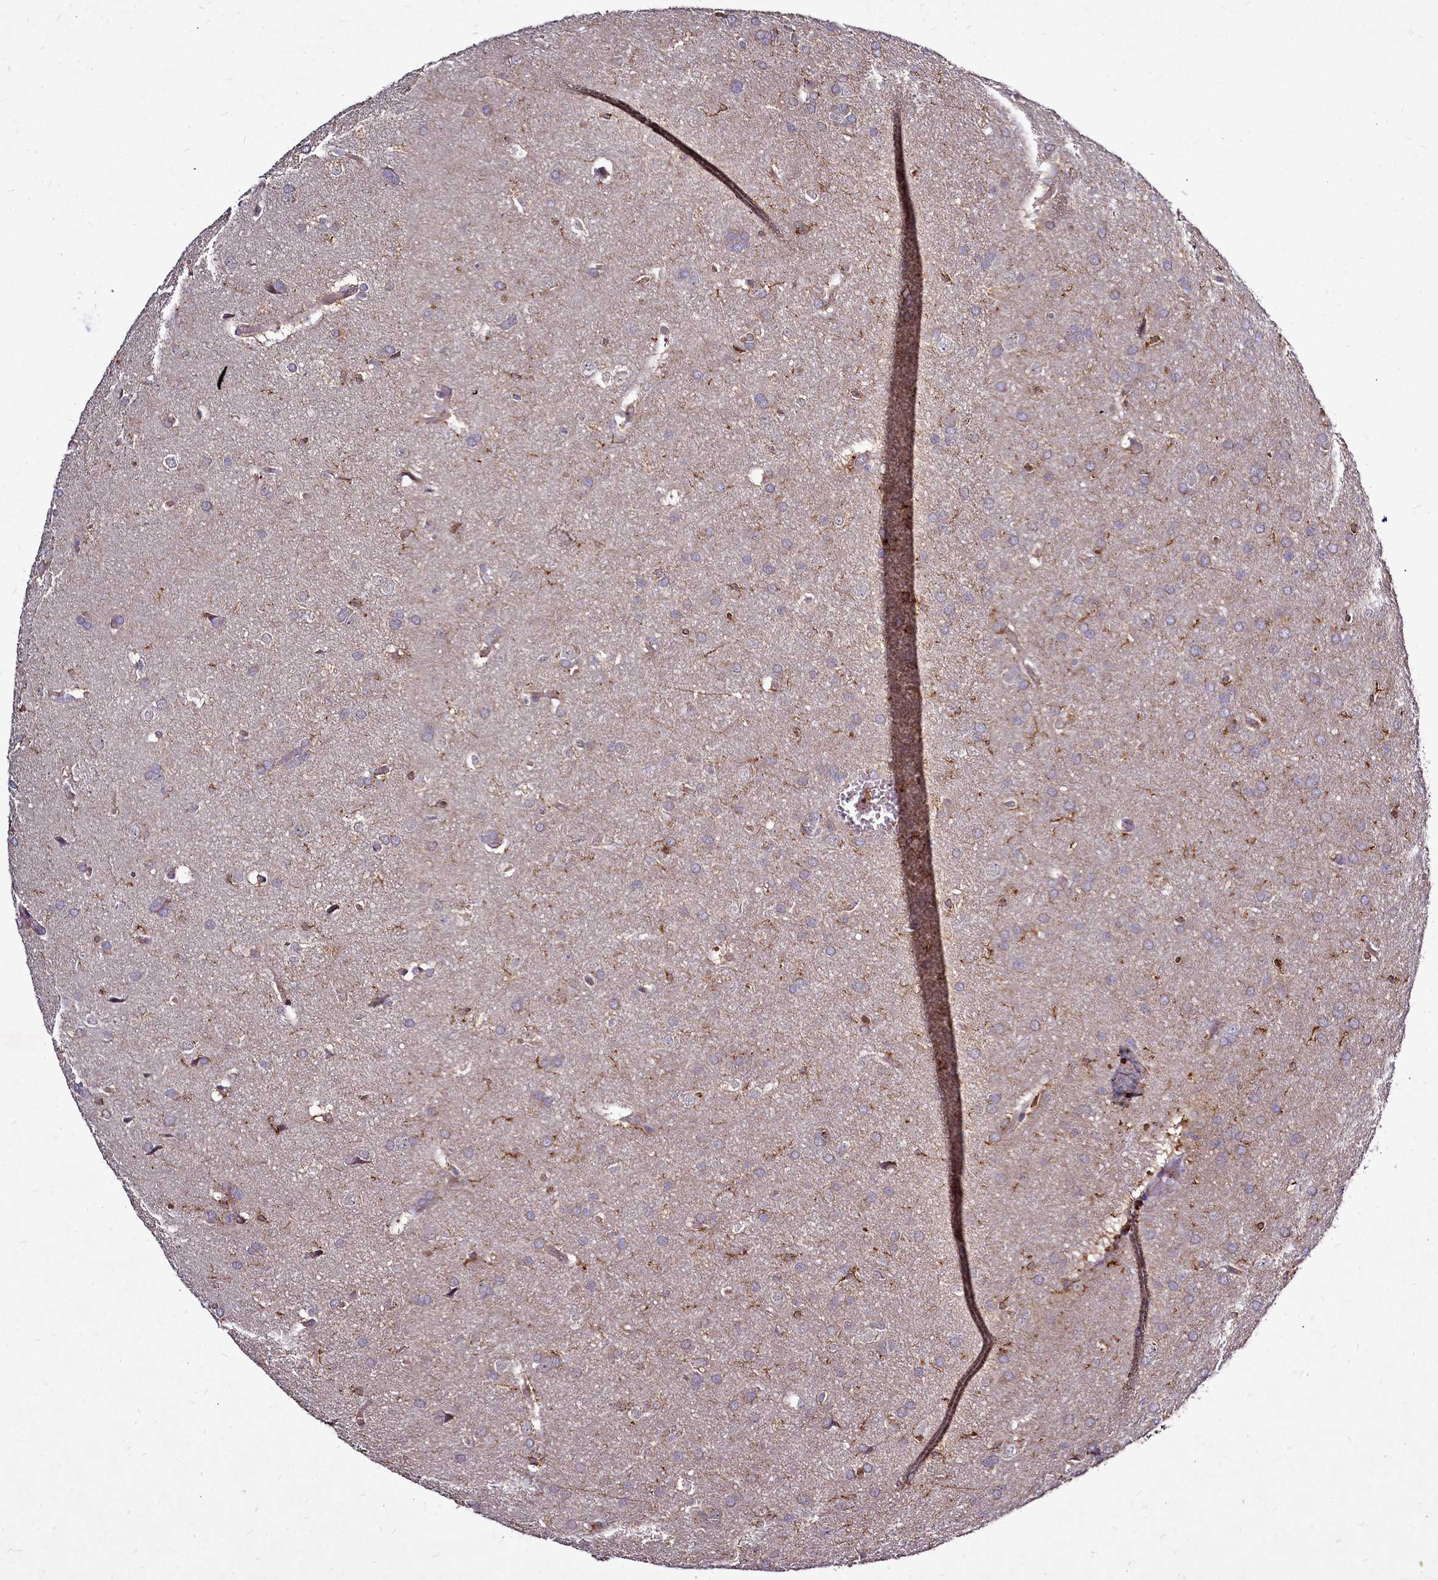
{"staining": {"intensity": "negative", "quantity": "none", "location": "none"}, "tissue": "glioma", "cell_type": "Tumor cells", "image_type": "cancer", "snomed": [{"axis": "morphology", "description": "Glioma, malignant, Low grade"}, {"axis": "topography", "description": "Brain"}], "caption": "The photomicrograph shows no staining of tumor cells in low-grade glioma (malignant).", "gene": "NCKAP1L", "patient": {"sex": "female", "age": 32}}